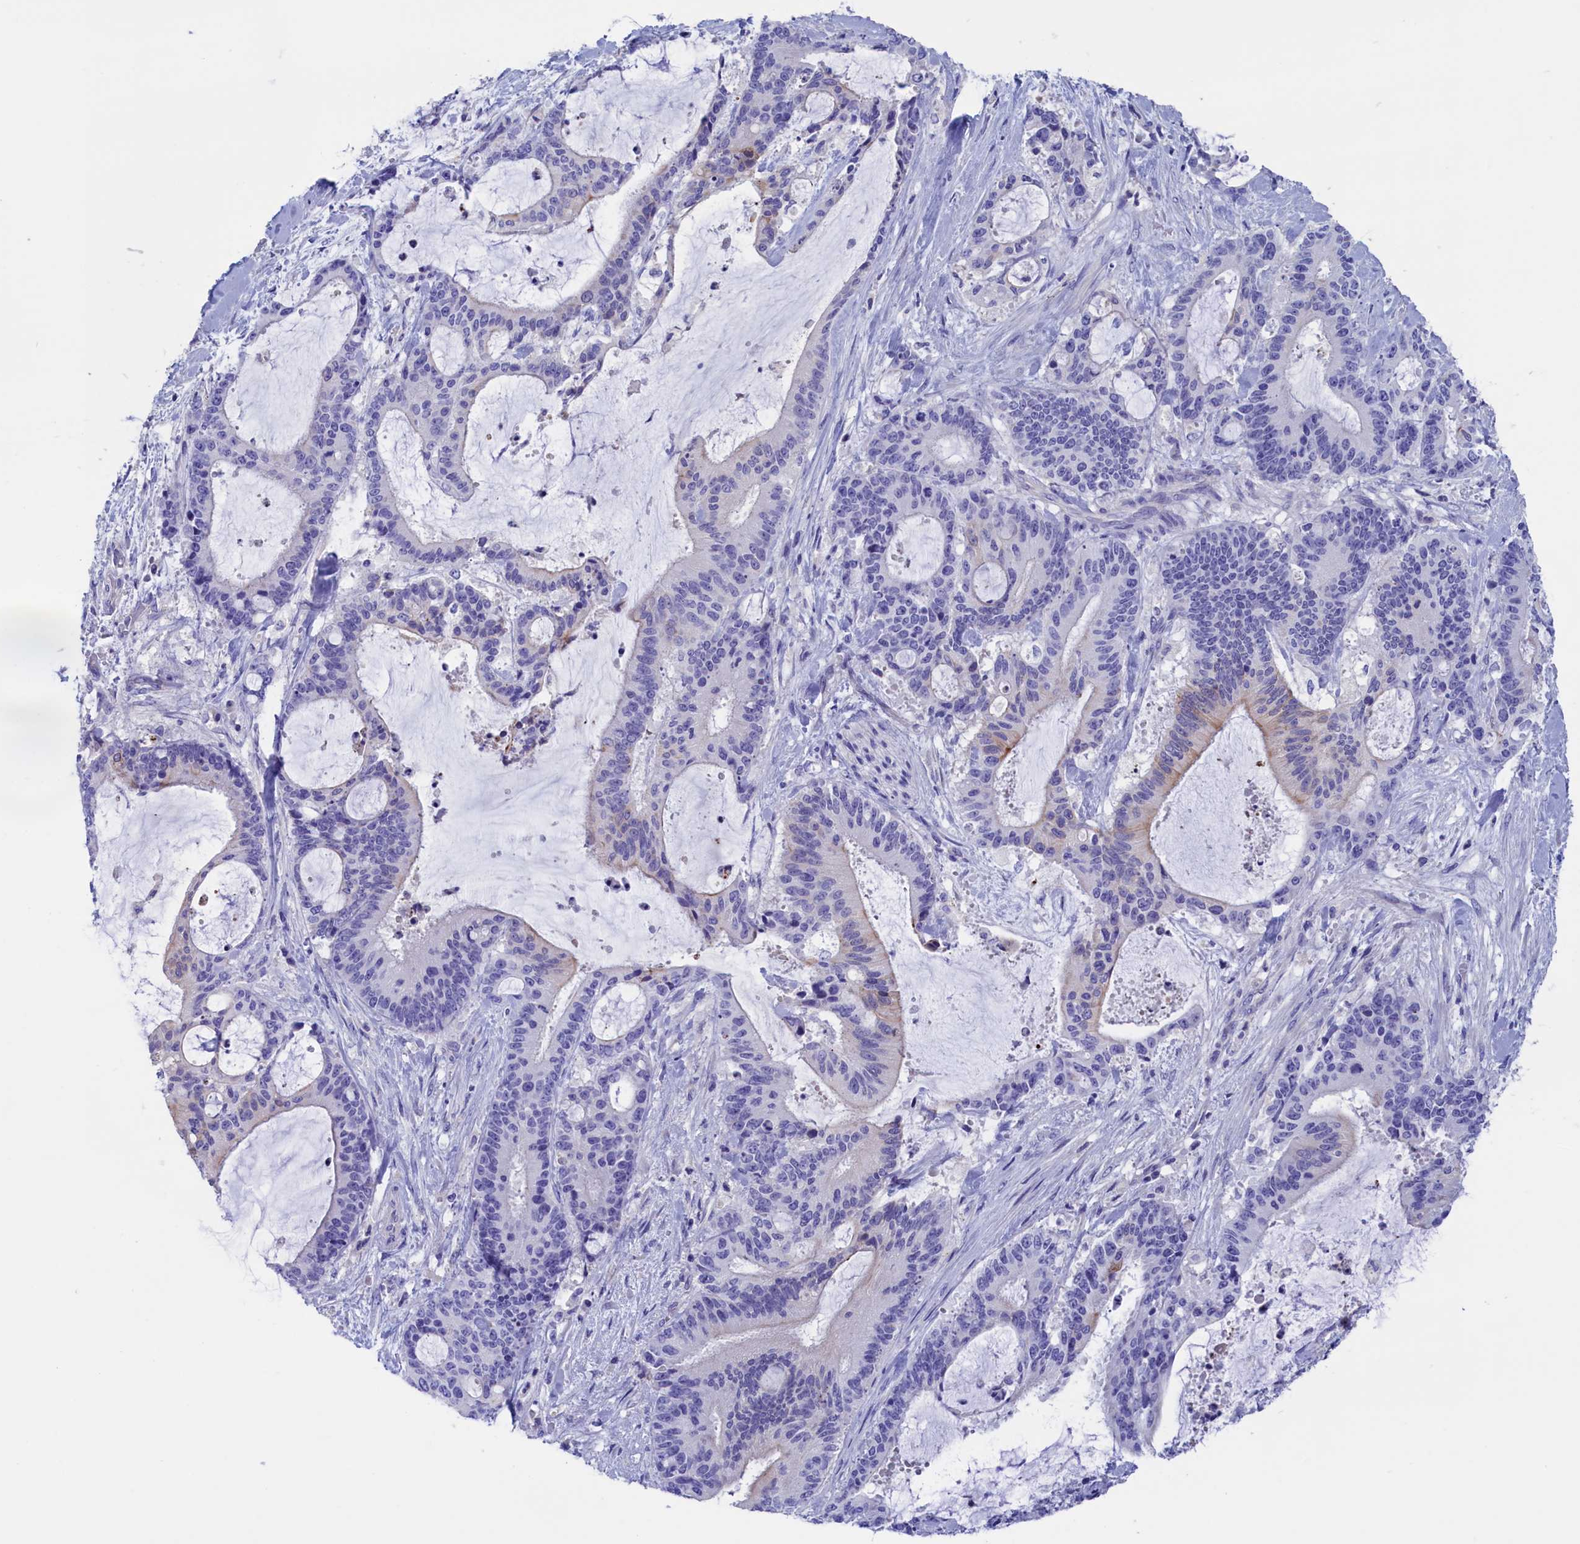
{"staining": {"intensity": "weak", "quantity": "<25%", "location": "cytoplasmic/membranous"}, "tissue": "liver cancer", "cell_type": "Tumor cells", "image_type": "cancer", "snomed": [{"axis": "morphology", "description": "Normal tissue, NOS"}, {"axis": "morphology", "description": "Cholangiocarcinoma"}, {"axis": "topography", "description": "Liver"}, {"axis": "topography", "description": "Peripheral nerve tissue"}], "caption": "IHC histopathology image of neoplastic tissue: liver cancer (cholangiocarcinoma) stained with DAB (3,3'-diaminobenzidine) reveals no significant protein positivity in tumor cells. (Brightfield microscopy of DAB immunohistochemistry at high magnification).", "gene": "VPS35L", "patient": {"sex": "female", "age": 73}}